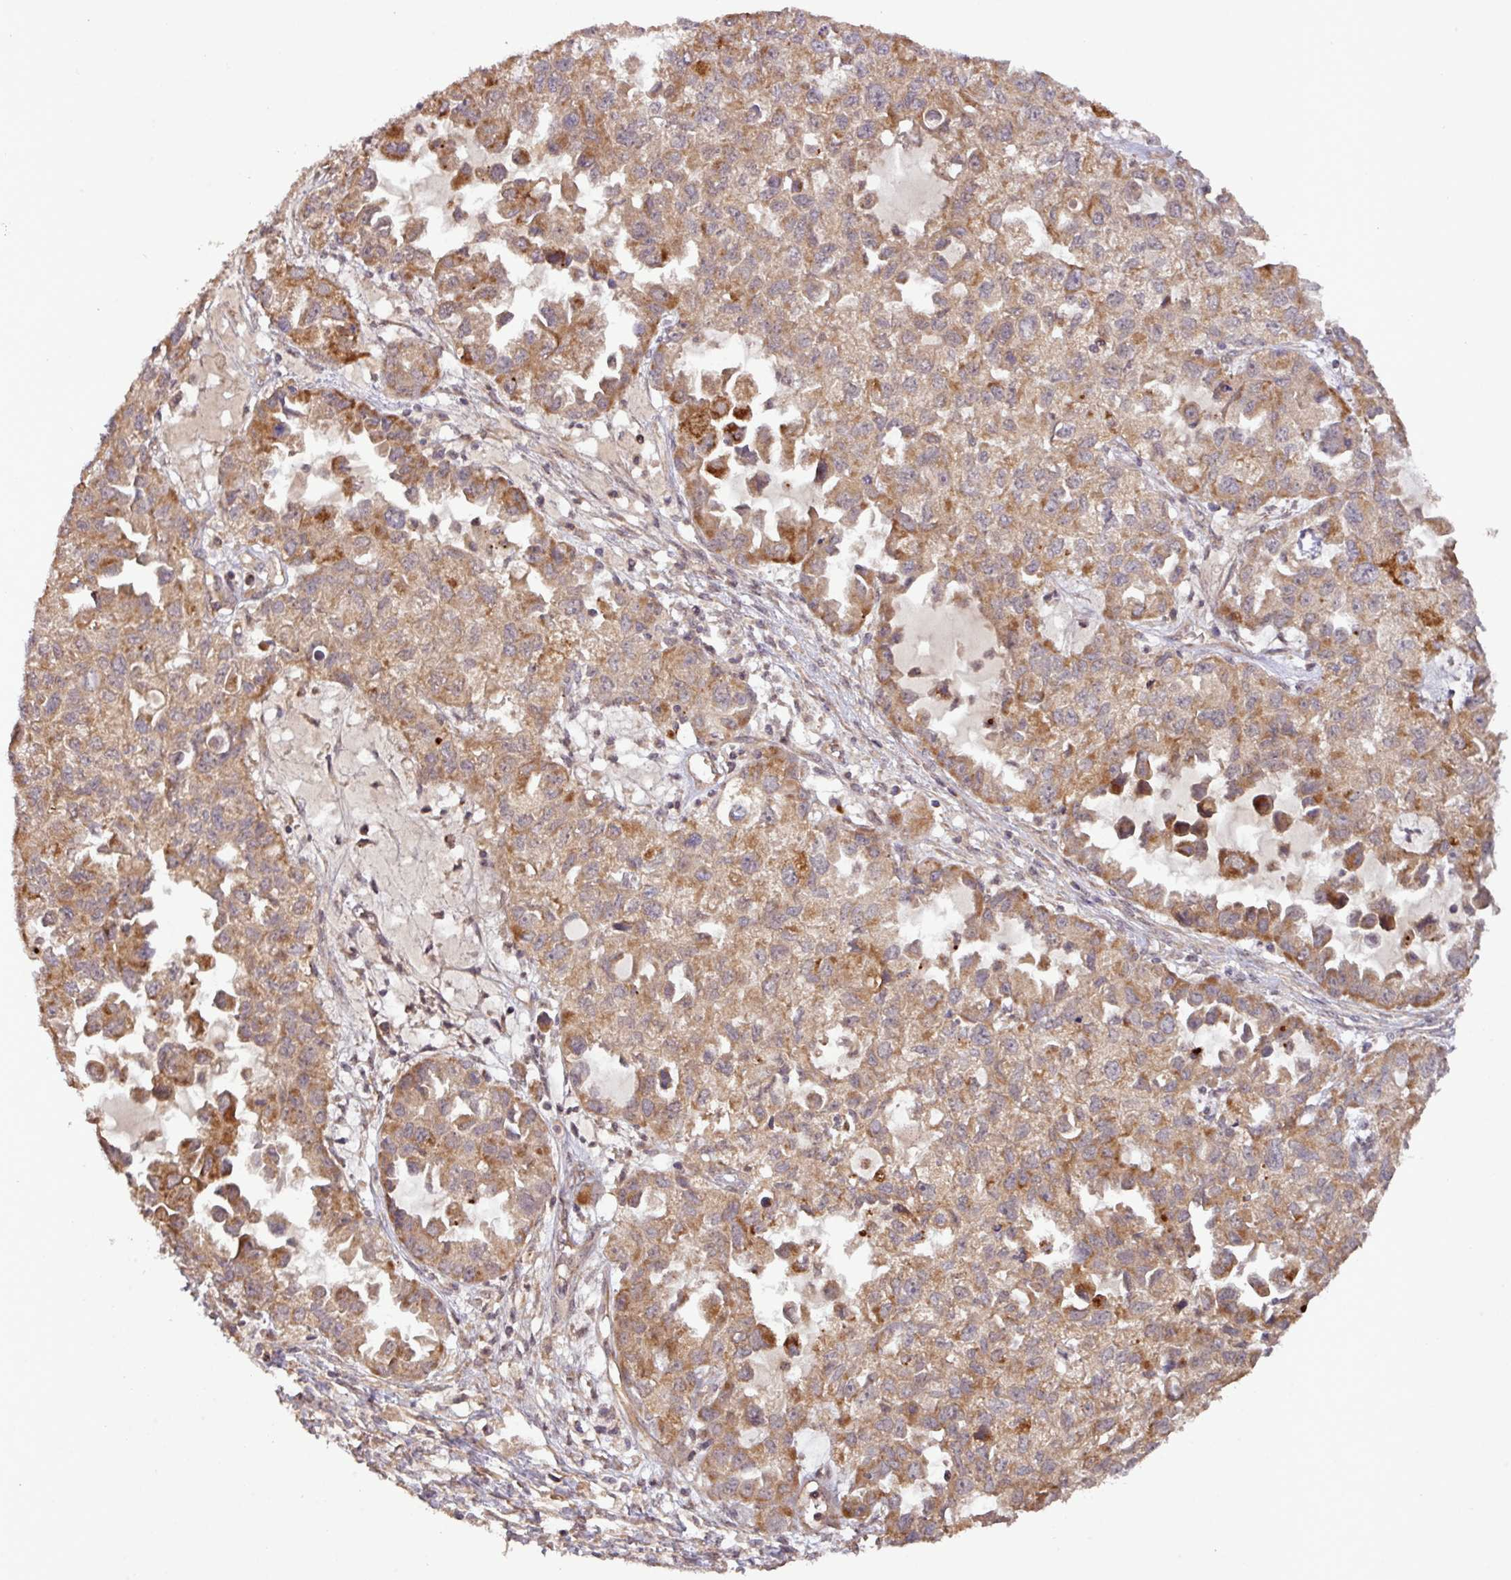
{"staining": {"intensity": "moderate", "quantity": ">75%", "location": "cytoplasmic/membranous"}, "tissue": "ovarian cancer", "cell_type": "Tumor cells", "image_type": "cancer", "snomed": [{"axis": "morphology", "description": "Cystadenocarcinoma, serous, NOS"}, {"axis": "topography", "description": "Ovary"}], "caption": "A brown stain highlights moderate cytoplasmic/membranous staining of a protein in human ovarian cancer tumor cells. (brown staining indicates protein expression, while blue staining denotes nuclei).", "gene": "YPEL3", "patient": {"sex": "female", "age": 84}}